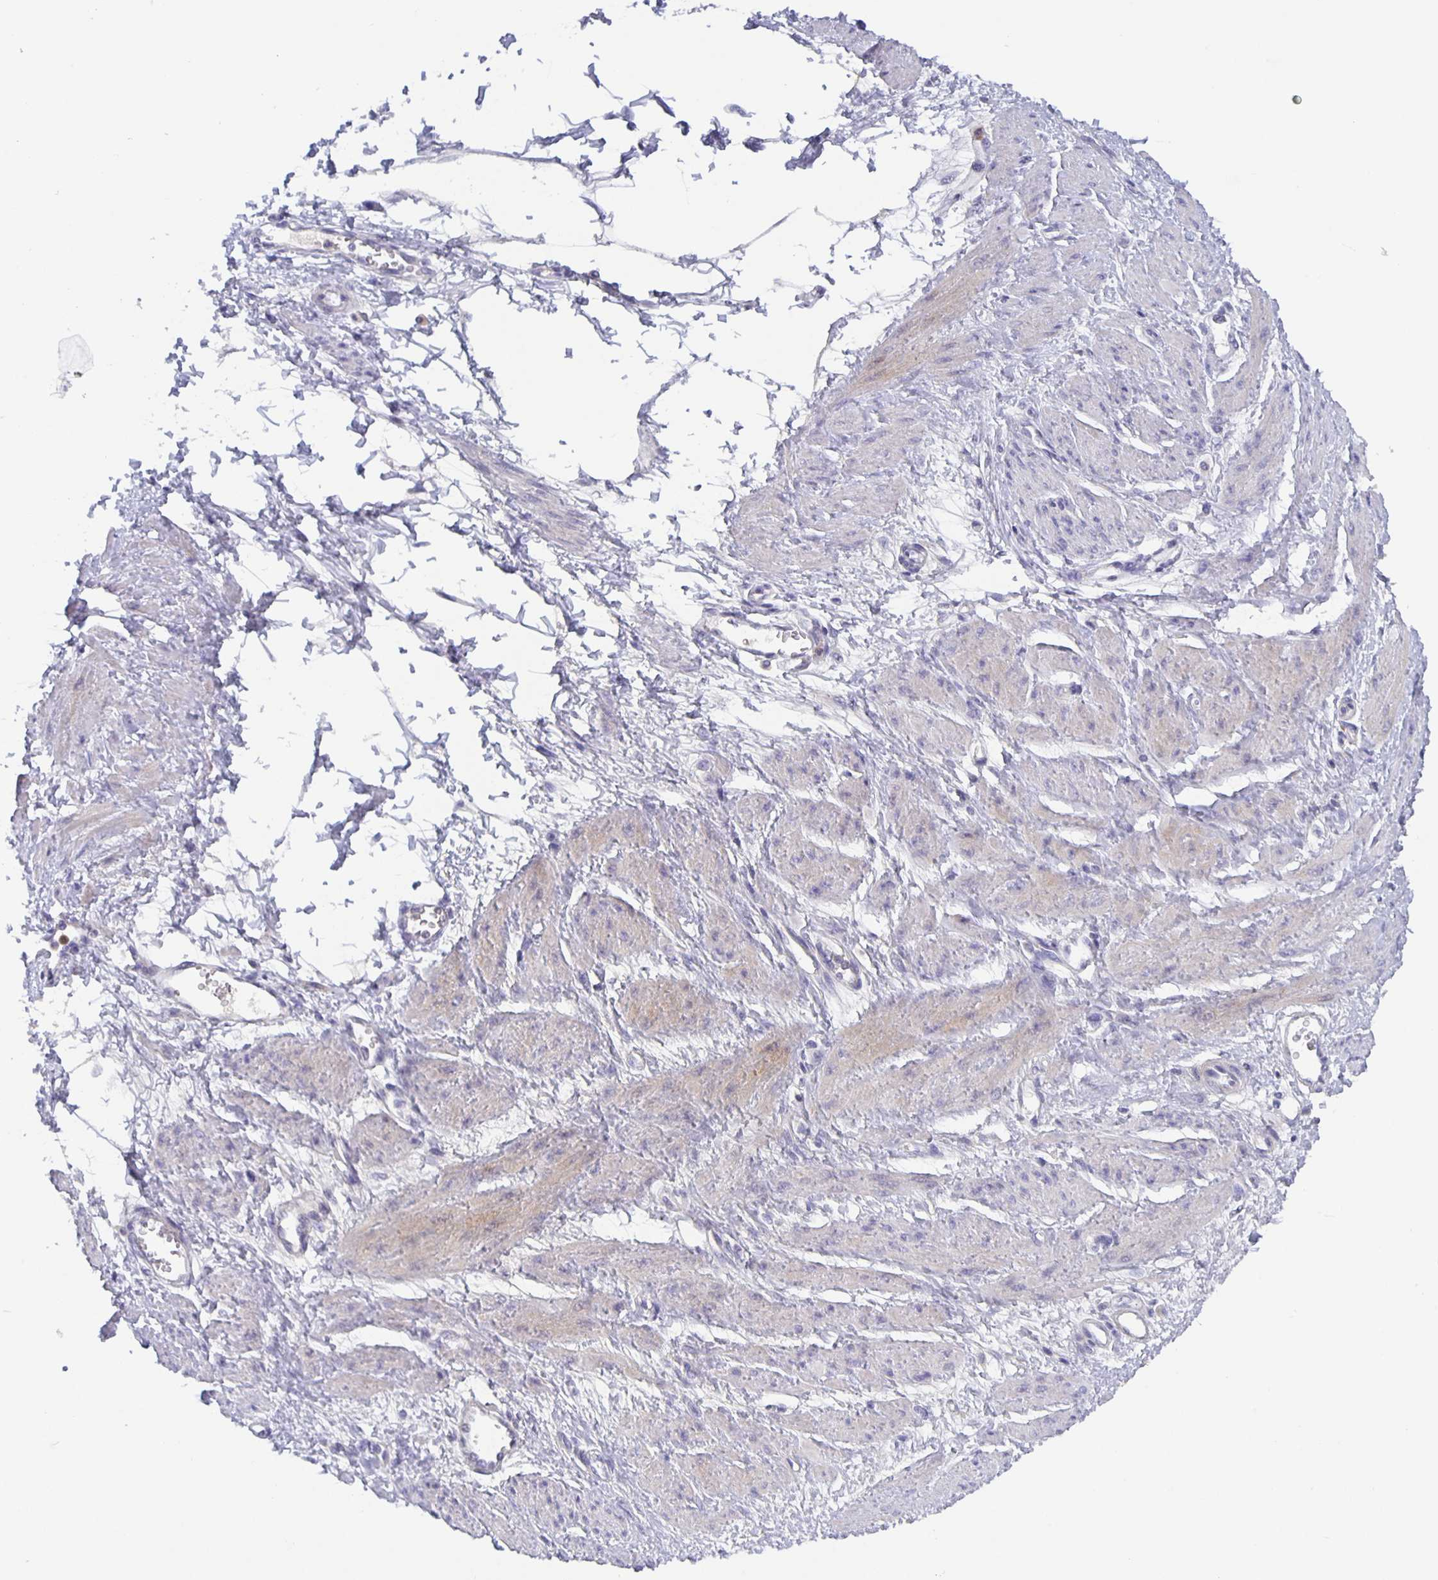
{"staining": {"intensity": "weak", "quantity": "<25%", "location": "cytoplasmic/membranous"}, "tissue": "smooth muscle", "cell_type": "Smooth muscle cells", "image_type": "normal", "snomed": [{"axis": "morphology", "description": "Normal tissue, NOS"}, {"axis": "topography", "description": "Smooth muscle"}, {"axis": "topography", "description": "Uterus"}], "caption": "Micrograph shows no significant protein positivity in smooth muscle cells of normal smooth muscle.", "gene": "GDF15", "patient": {"sex": "female", "age": 39}}